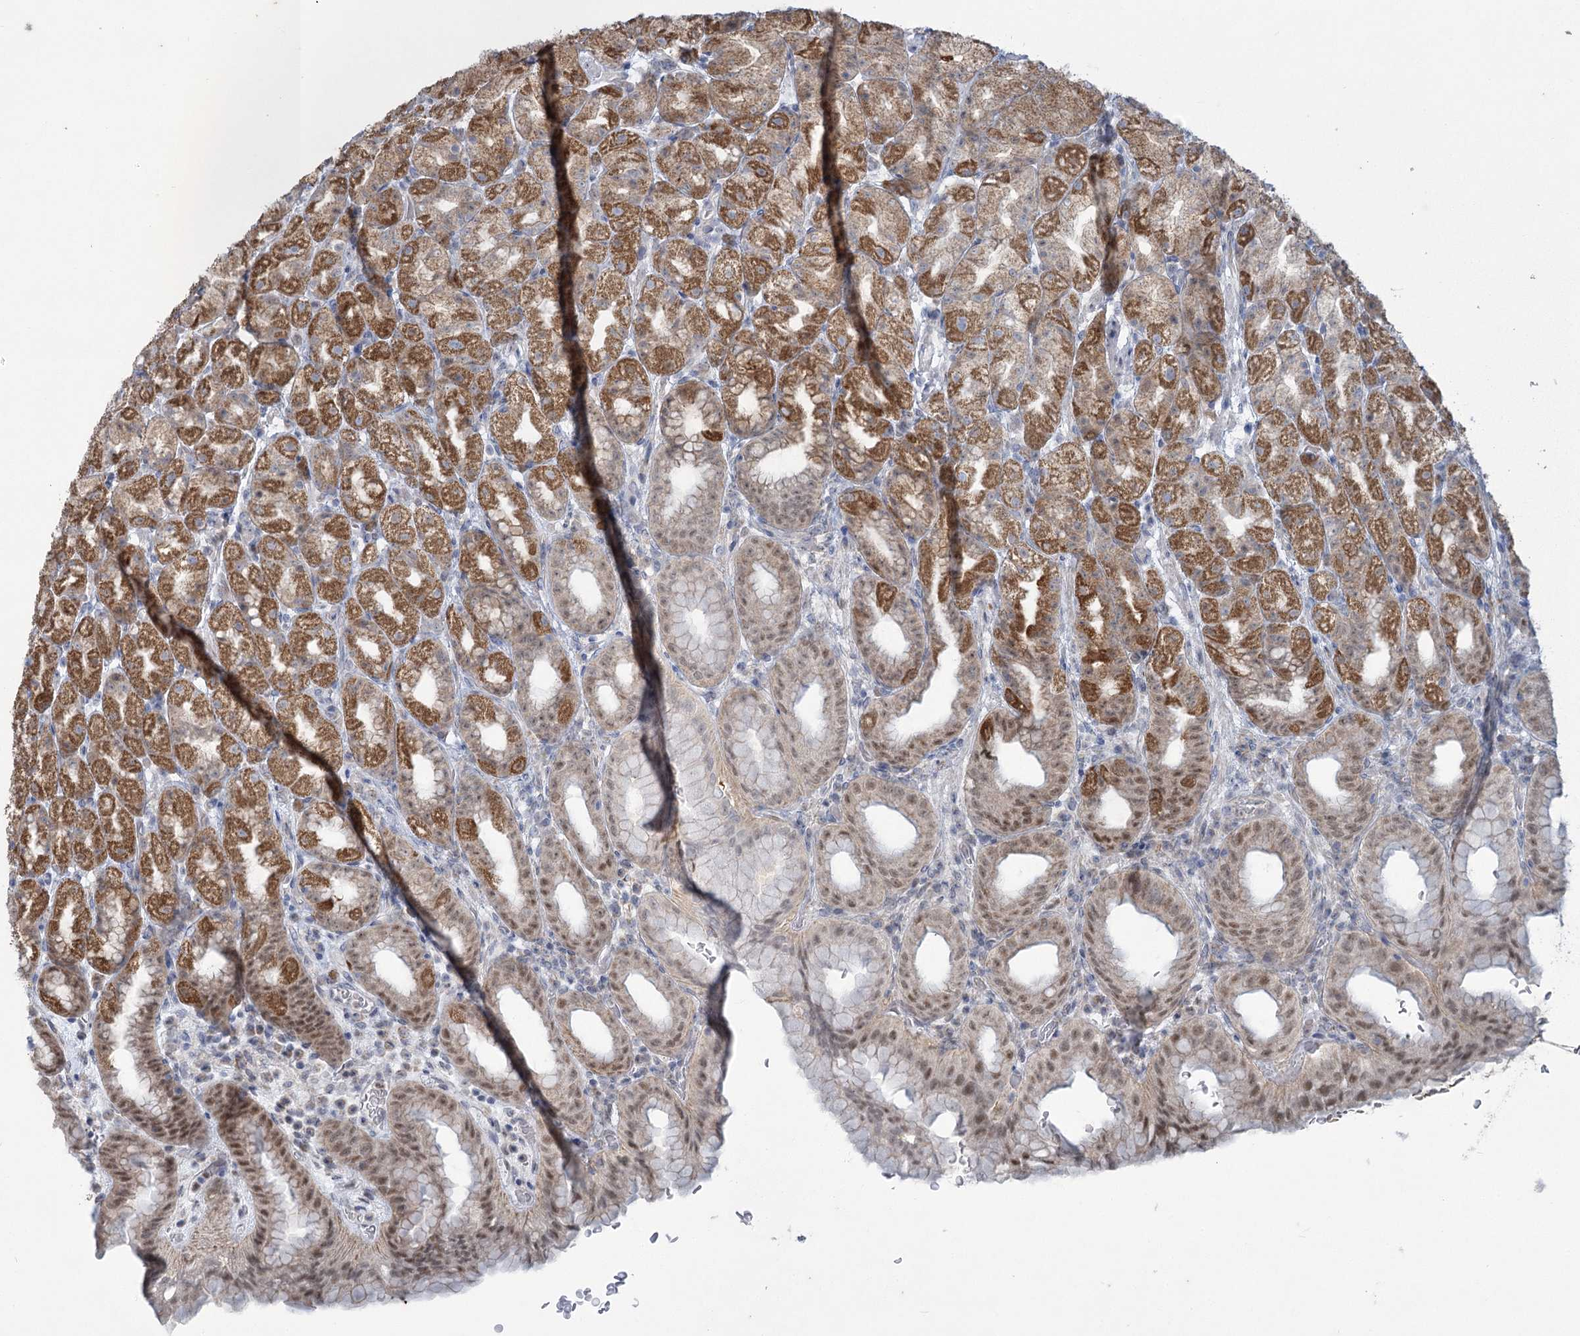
{"staining": {"intensity": "moderate", "quantity": ">75%", "location": "cytoplasmic/membranous,nuclear"}, "tissue": "stomach", "cell_type": "Glandular cells", "image_type": "normal", "snomed": [{"axis": "morphology", "description": "Normal tissue, NOS"}, {"axis": "topography", "description": "Stomach, upper"}], "caption": "Immunohistochemical staining of unremarkable stomach shows >75% levels of moderate cytoplasmic/membranous,nuclear protein positivity in approximately >75% of glandular cells.", "gene": "MTG1", "patient": {"sex": "male", "age": 68}}